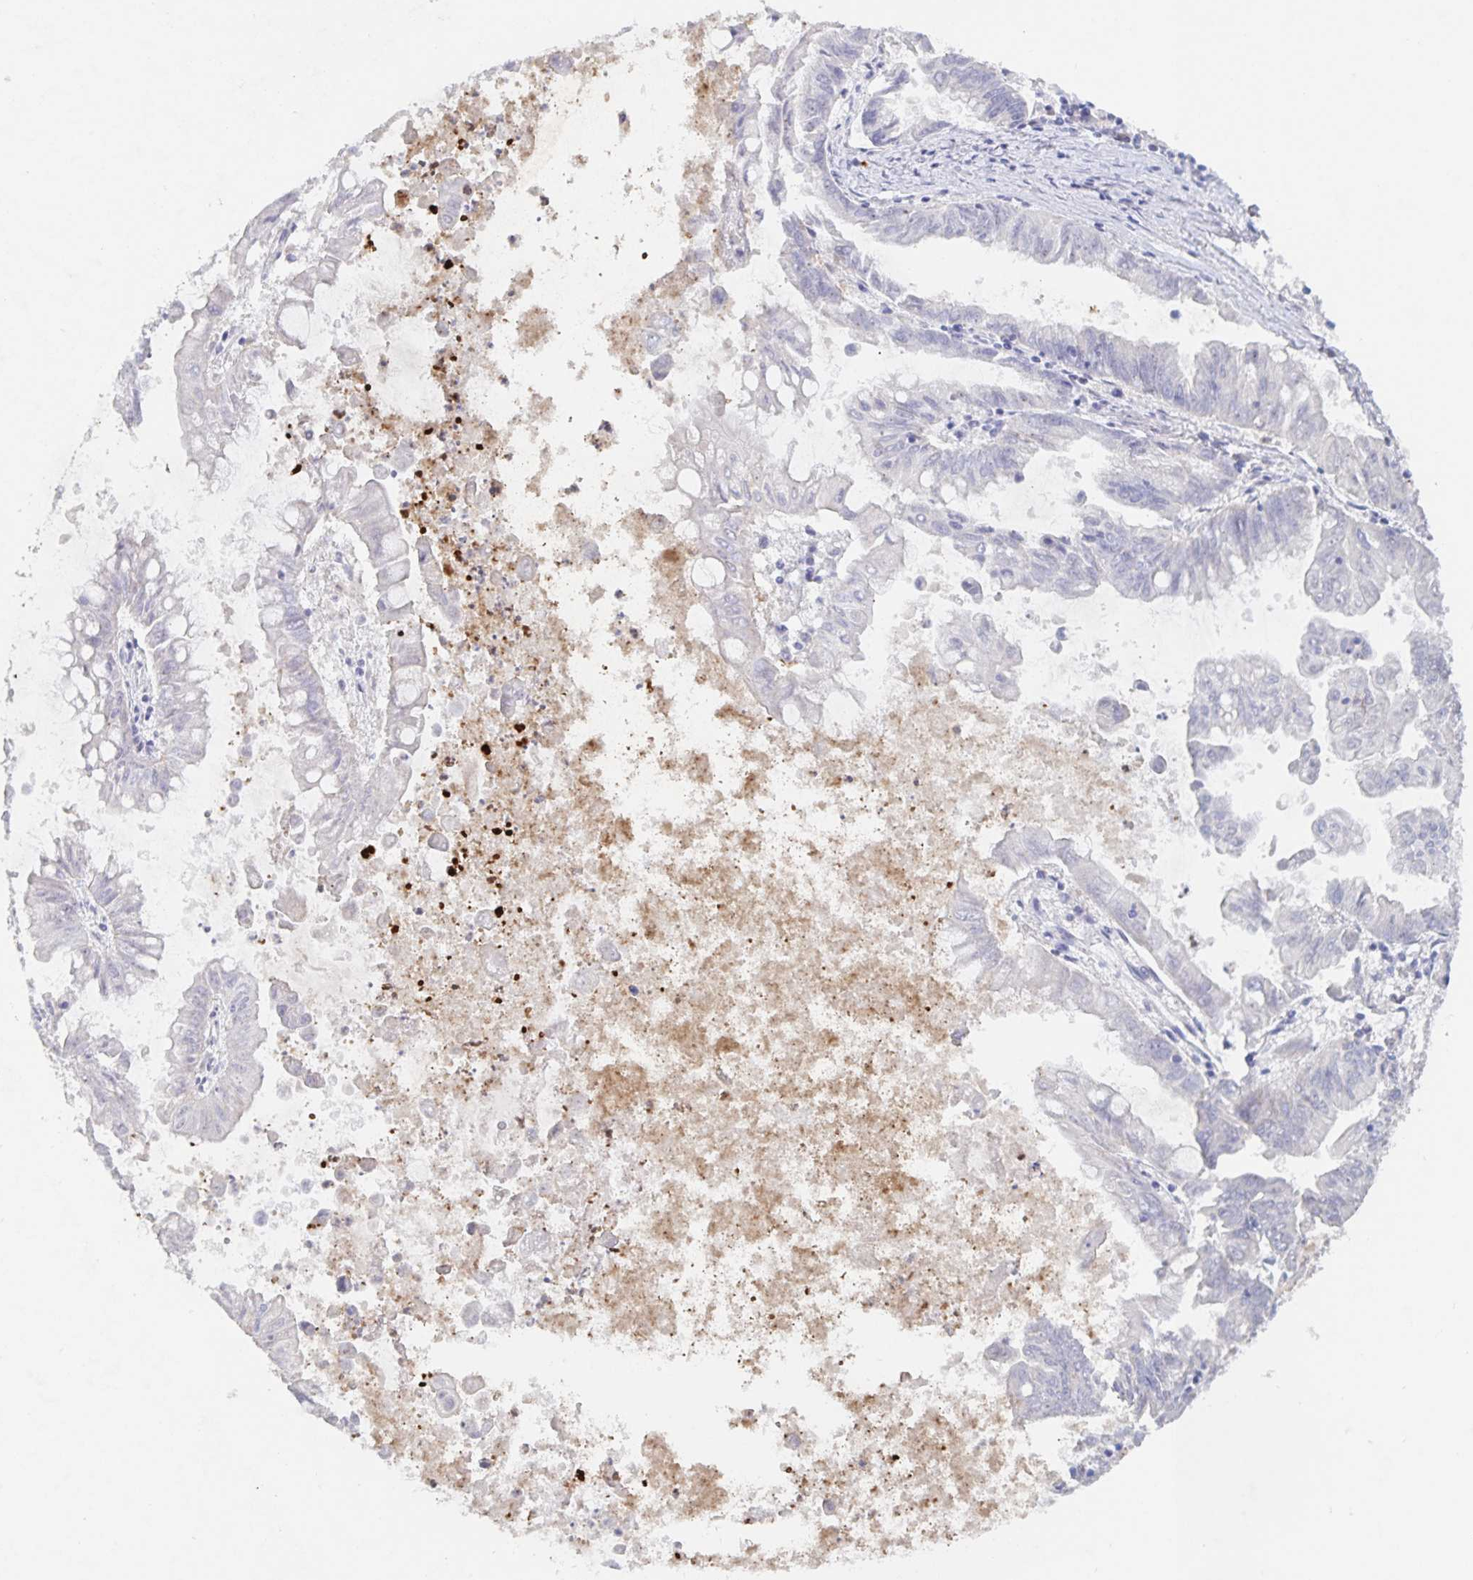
{"staining": {"intensity": "negative", "quantity": "none", "location": "none"}, "tissue": "stomach cancer", "cell_type": "Tumor cells", "image_type": "cancer", "snomed": [{"axis": "morphology", "description": "Adenocarcinoma, NOS"}, {"axis": "topography", "description": "Stomach, upper"}], "caption": "The micrograph displays no significant positivity in tumor cells of stomach cancer (adenocarcinoma).", "gene": "CDC42BPG", "patient": {"sex": "male", "age": 80}}